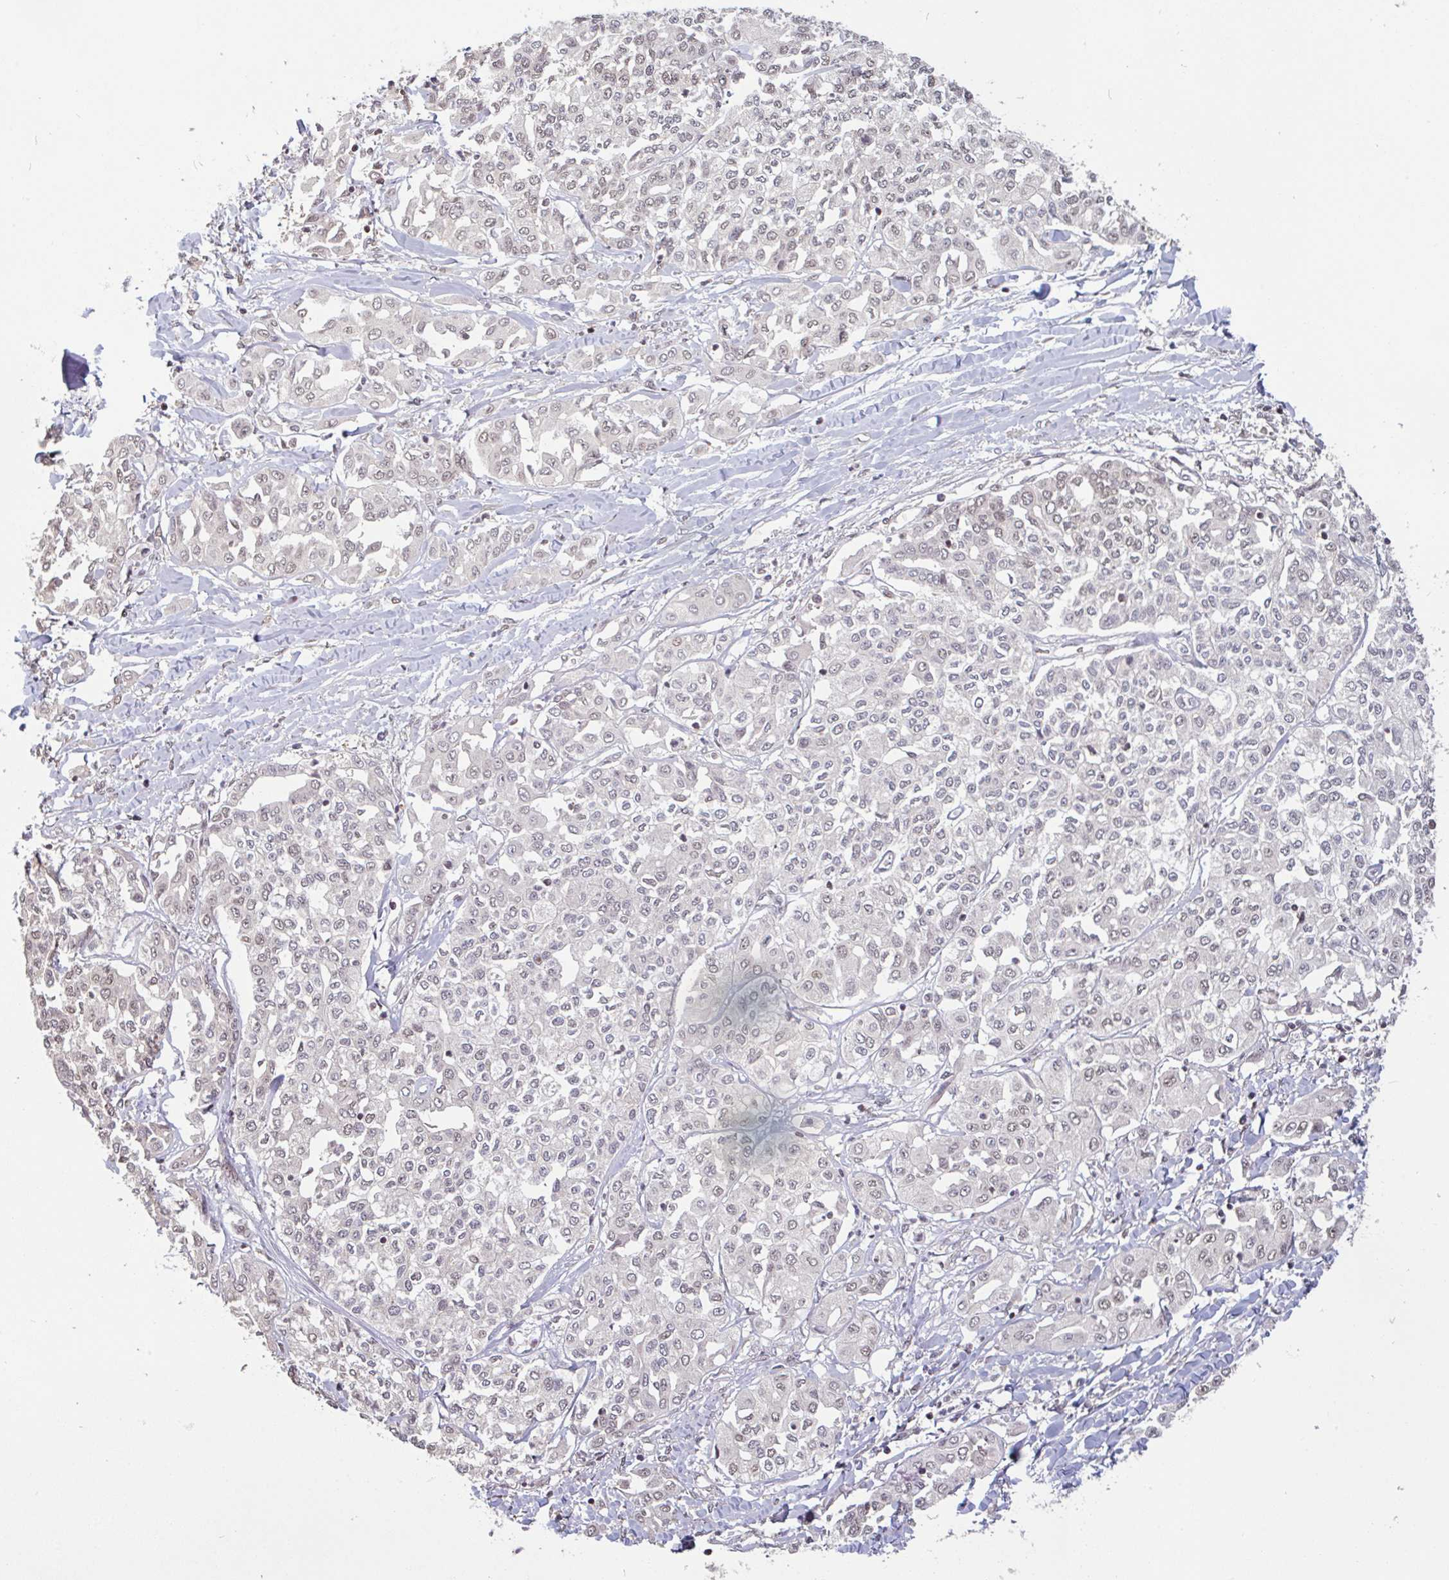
{"staining": {"intensity": "weak", "quantity": "25%-75%", "location": "nuclear"}, "tissue": "liver cancer", "cell_type": "Tumor cells", "image_type": "cancer", "snomed": [{"axis": "morphology", "description": "Cholangiocarcinoma"}, {"axis": "topography", "description": "Liver"}], "caption": "This photomicrograph shows cholangiocarcinoma (liver) stained with immunohistochemistry to label a protein in brown. The nuclear of tumor cells show weak positivity for the protein. Nuclei are counter-stained blue.", "gene": "DR1", "patient": {"sex": "female", "age": 77}}